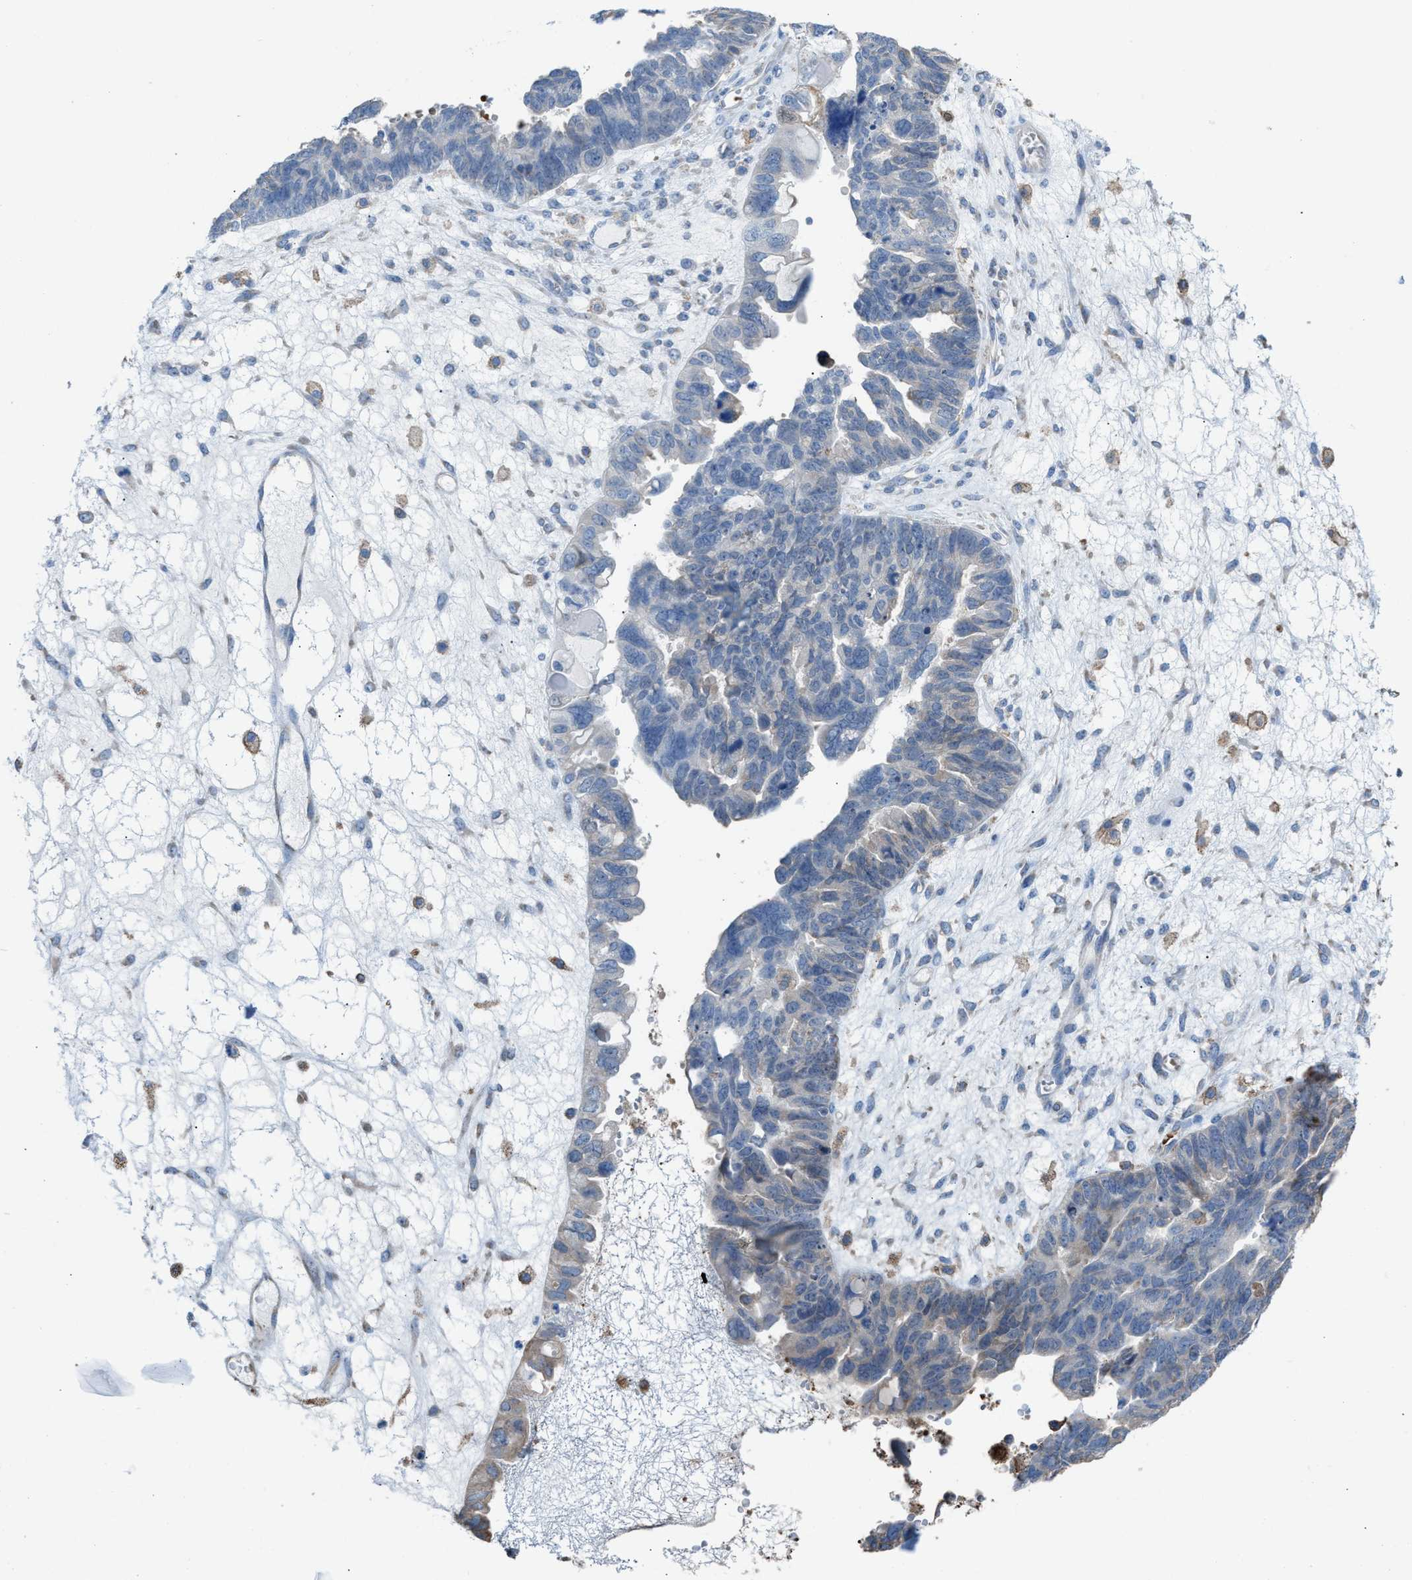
{"staining": {"intensity": "negative", "quantity": "none", "location": "none"}, "tissue": "ovarian cancer", "cell_type": "Tumor cells", "image_type": "cancer", "snomed": [{"axis": "morphology", "description": "Cystadenocarcinoma, serous, NOS"}, {"axis": "topography", "description": "Ovary"}], "caption": "DAB immunohistochemical staining of ovarian serous cystadenocarcinoma reveals no significant positivity in tumor cells. (IHC, brightfield microscopy, high magnification).", "gene": "CA3", "patient": {"sex": "female", "age": 79}}